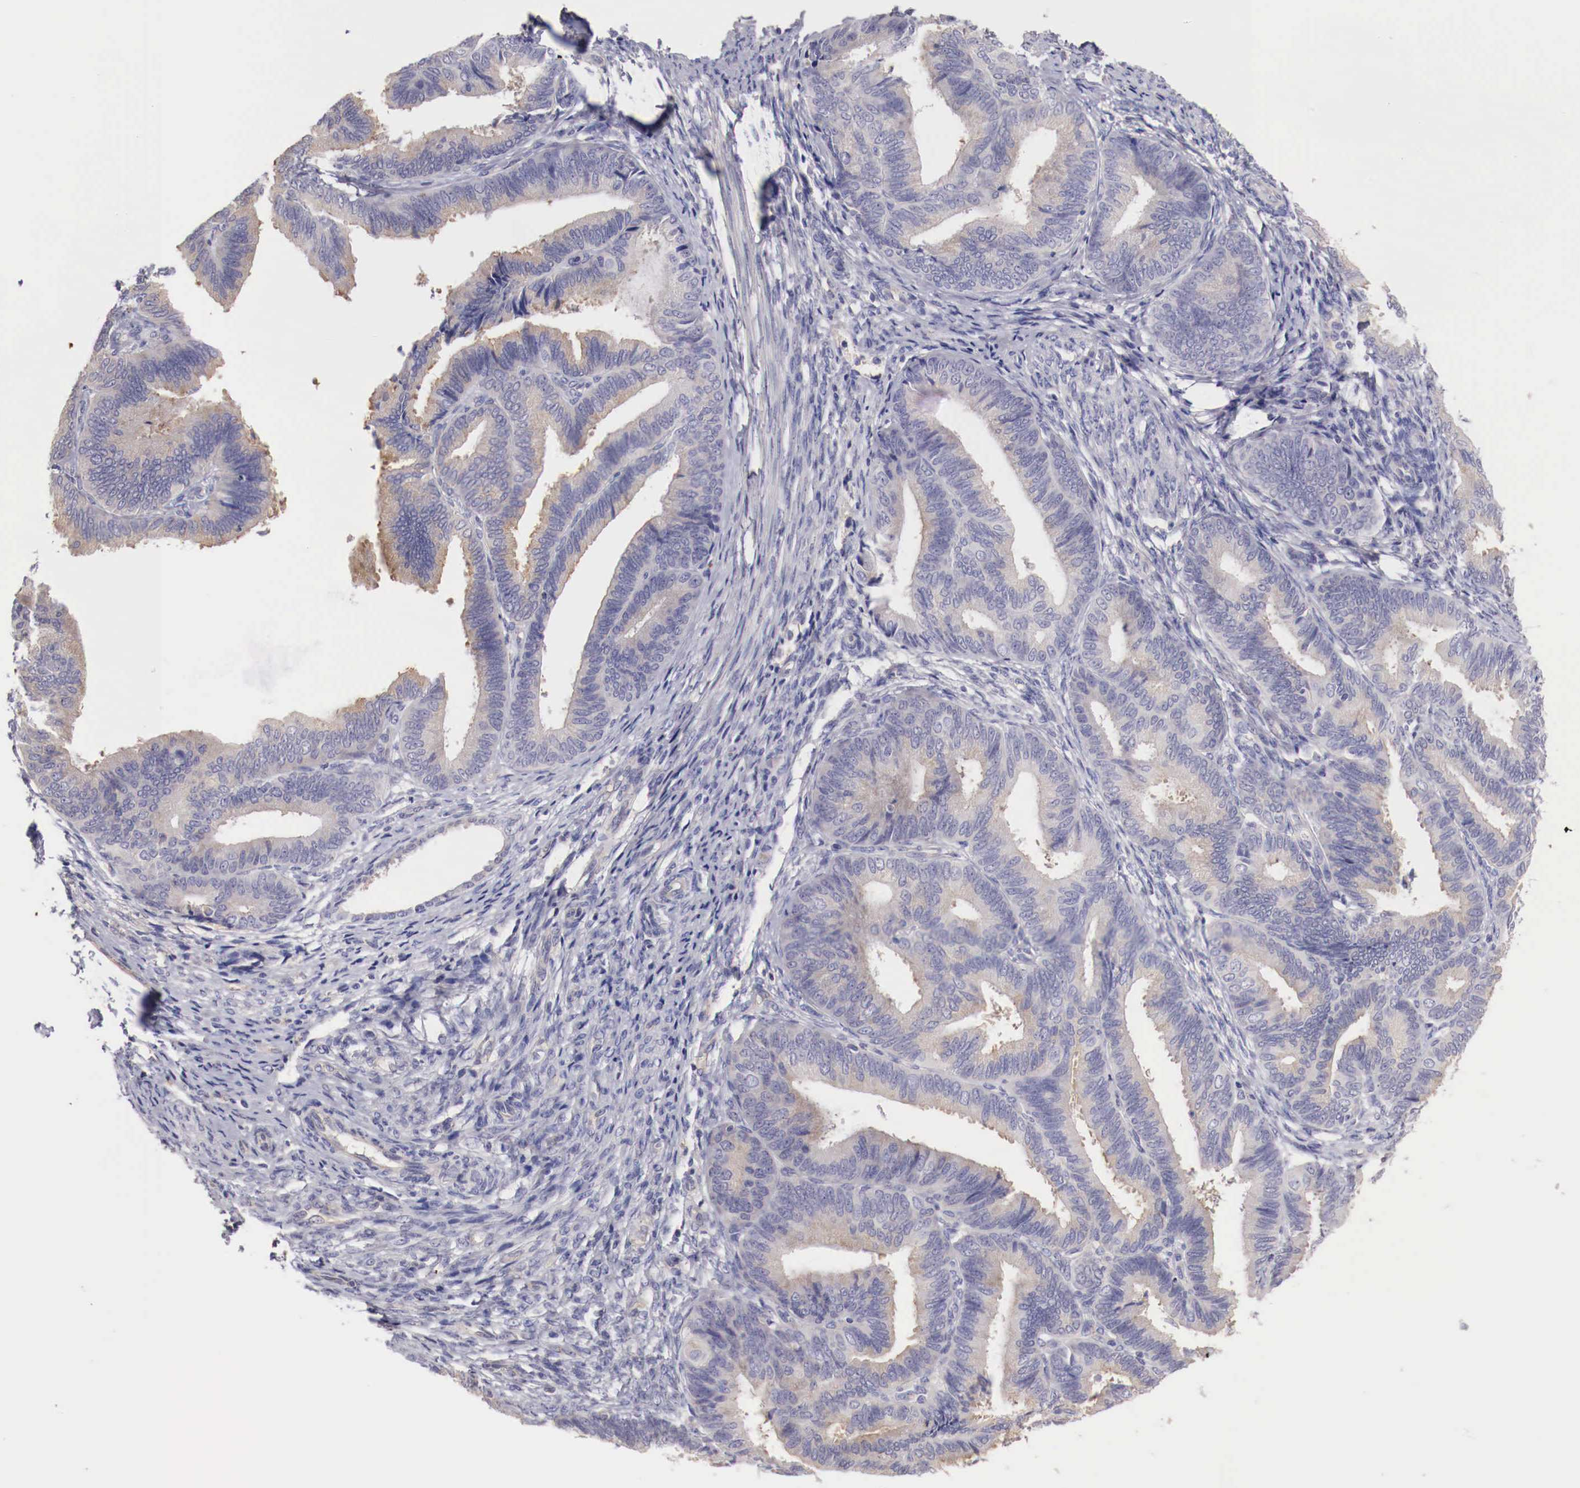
{"staining": {"intensity": "weak", "quantity": "<25%", "location": "cytoplasmic/membranous"}, "tissue": "endometrial cancer", "cell_type": "Tumor cells", "image_type": "cancer", "snomed": [{"axis": "morphology", "description": "Adenocarcinoma, NOS"}, {"axis": "topography", "description": "Endometrium"}], "caption": "Adenocarcinoma (endometrial) was stained to show a protein in brown. There is no significant expression in tumor cells.", "gene": "PITPNA", "patient": {"sex": "female", "age": 63}}